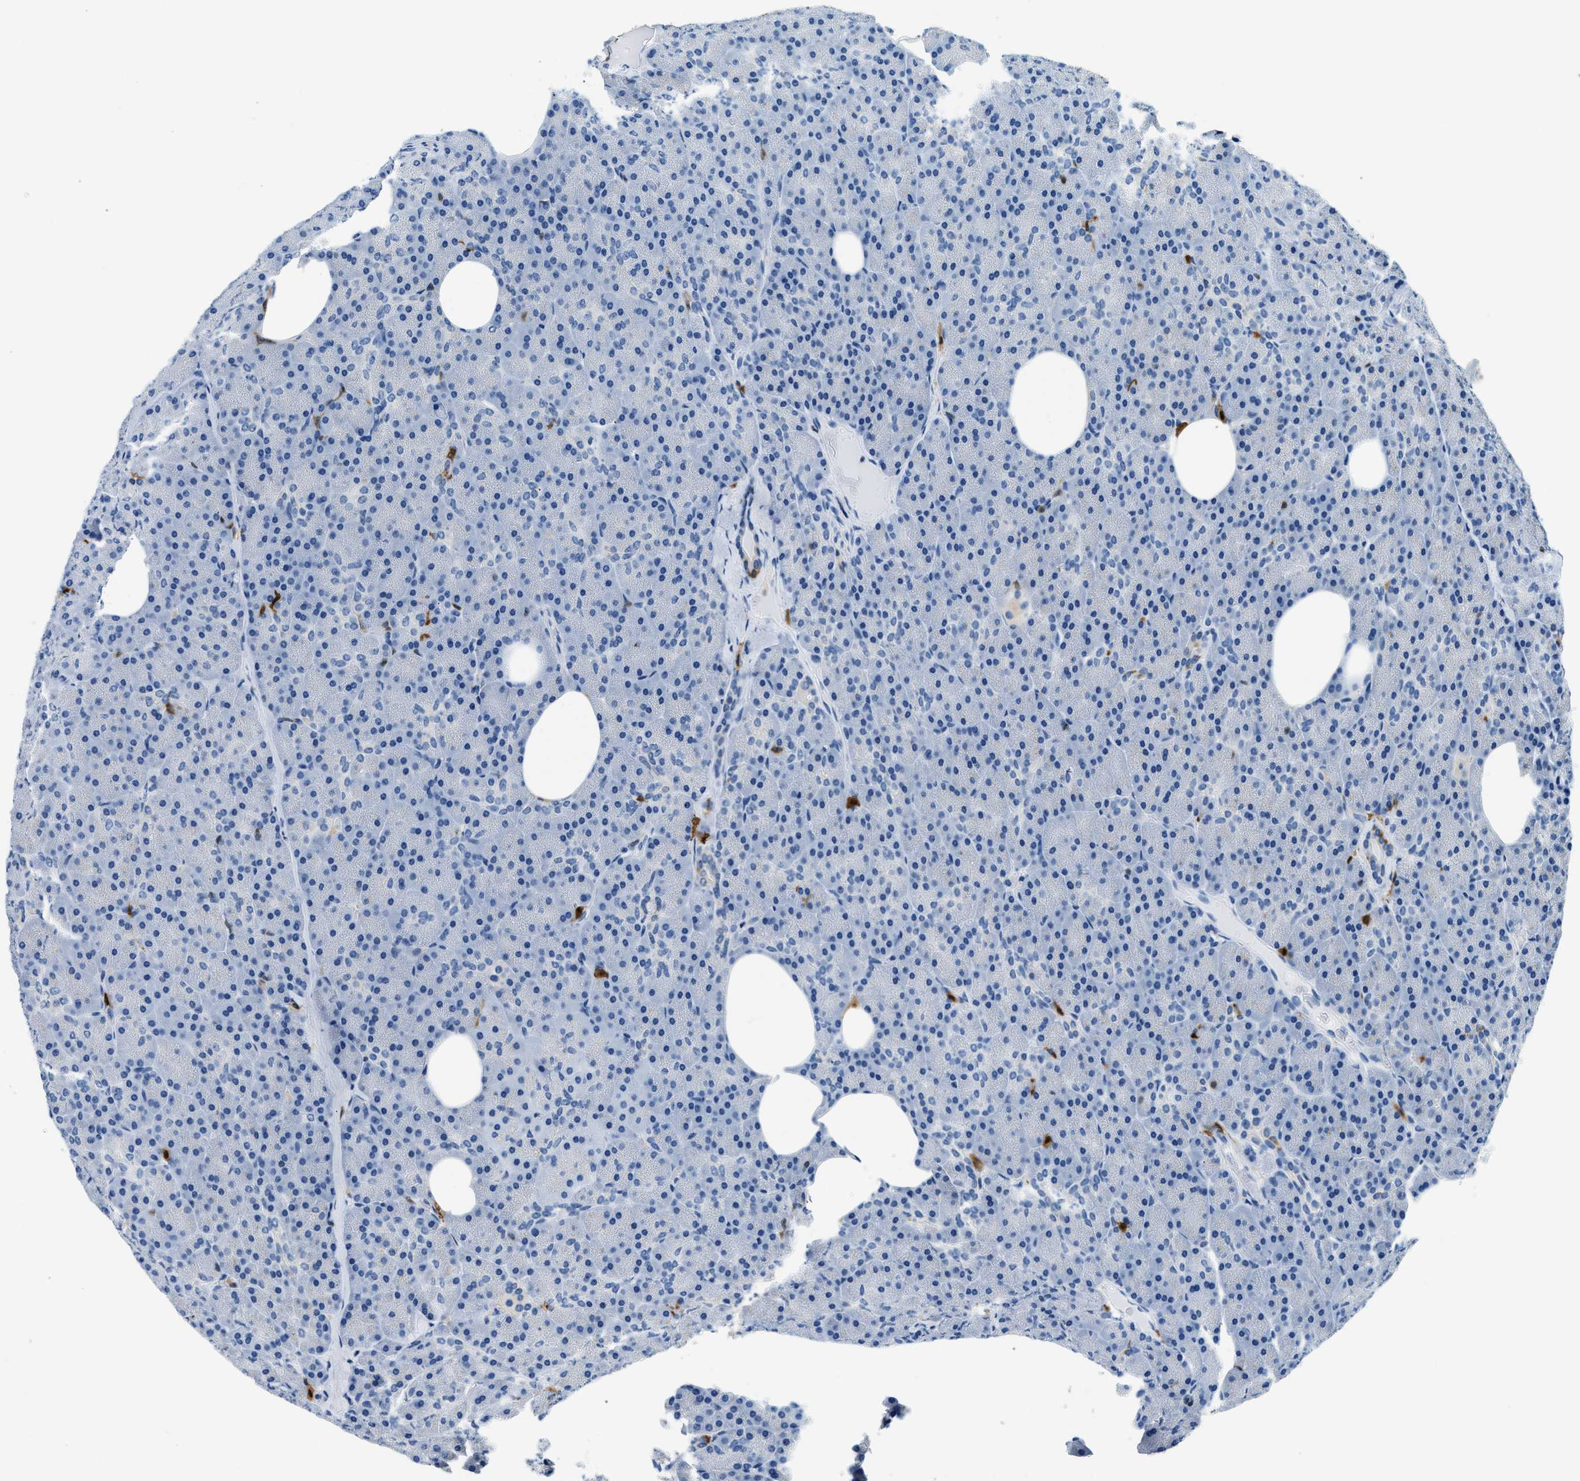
{"staining": {"intensity": "negative", "quantity": "none", "location": "none"}, "tissue": "pancreas", "cell_type": "Exocrine glandular cells", "image_type": "normal", "snomed": [{"axis": "morphology", "description": "Normal tissue, NOS"}, {"axis": "topography", "description": "Pancreas"}], "caption": "Micrograph shows no protein positivity in exocrine glandular cells of normal pancreas.", "gene": "CAPG", "patient": {"sex": "female", "age": 35}}